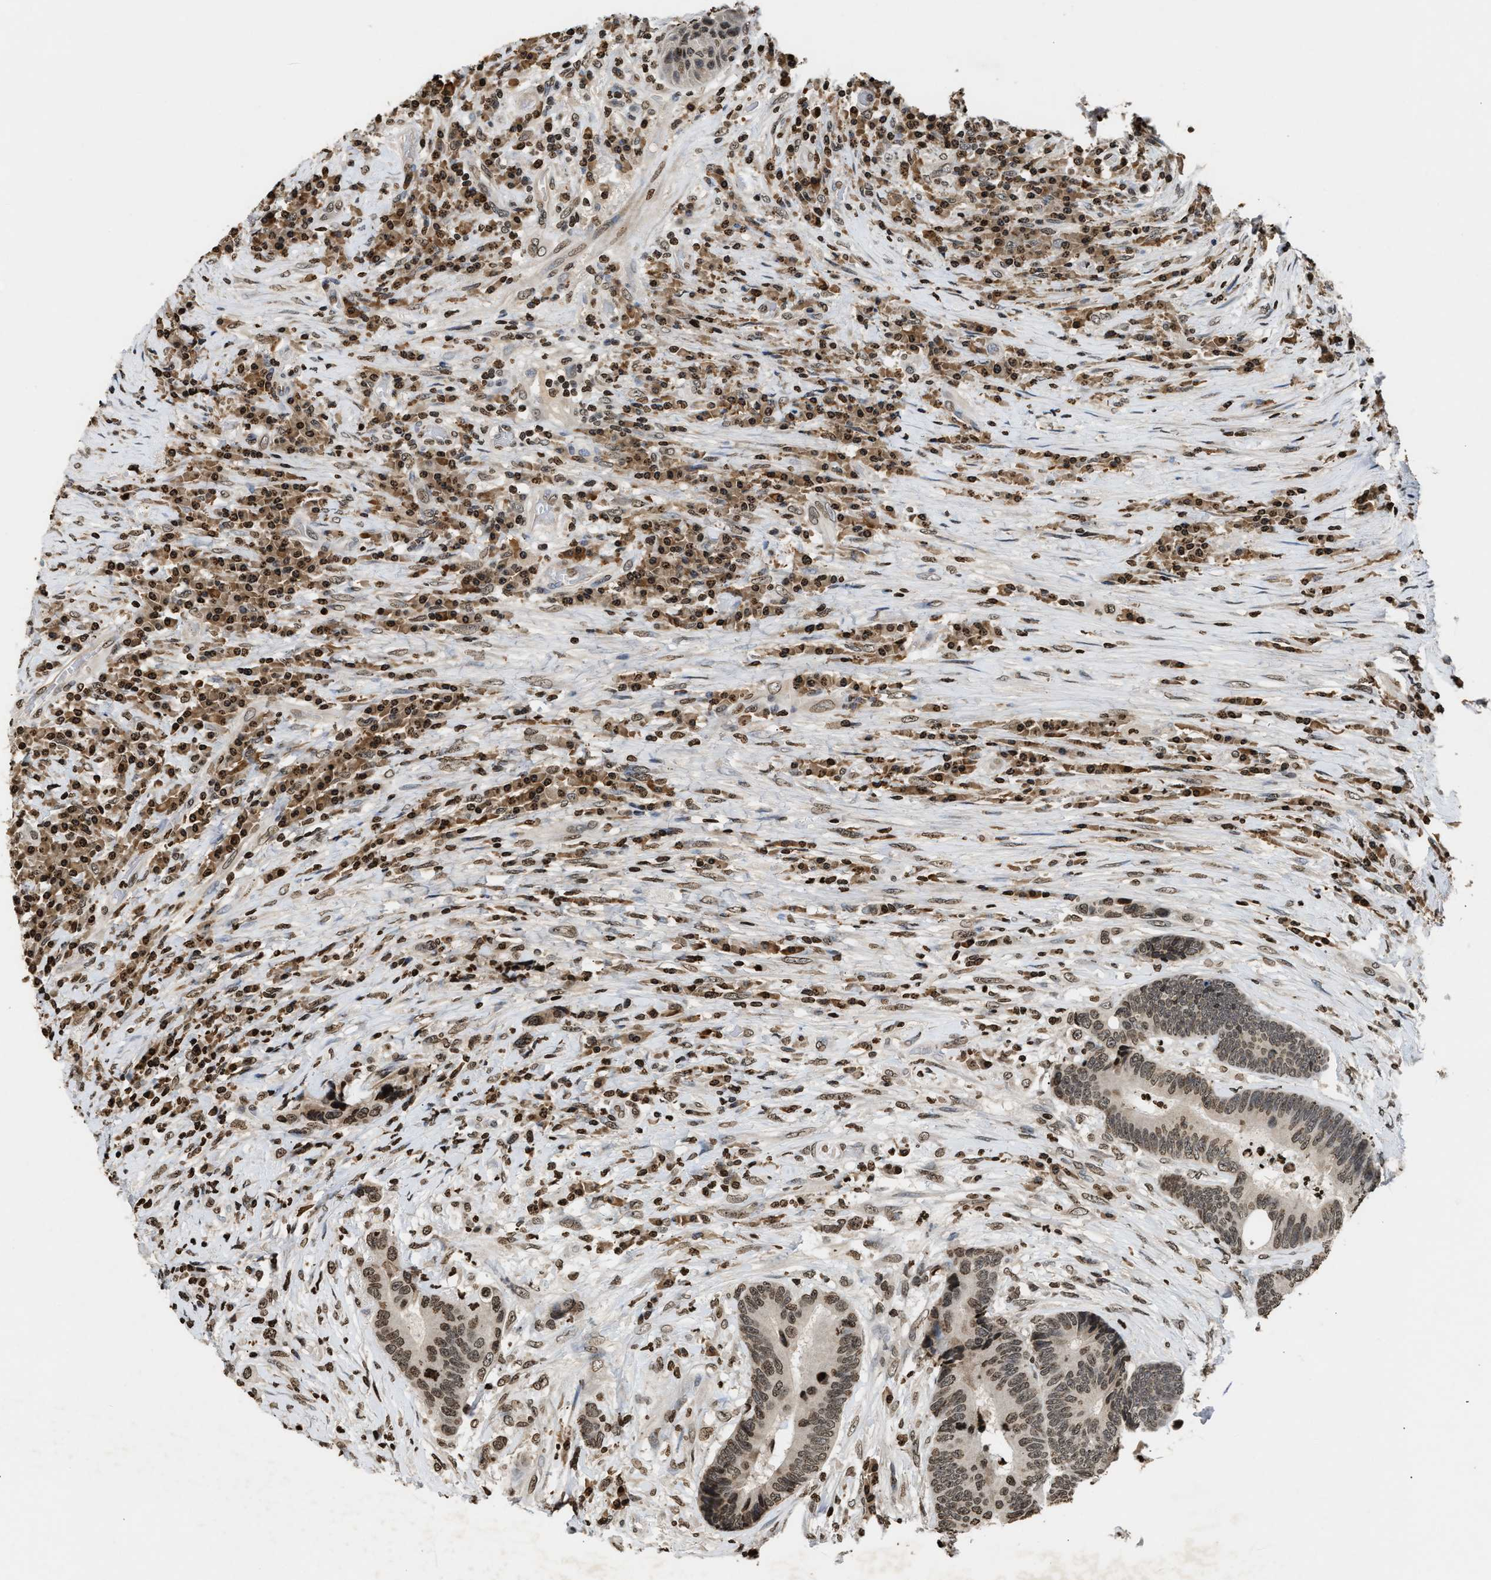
{"staining": {"intensity": "moderate", "quantity": ">75%", "location": "nuclear"}, "tissue": "colorectal cancer", "cell_type": "Tumor cells", "image_type": "cancer", "snomed": [{"axis": "morphology", "description": "Adenocarcinoma, NOS"}, {"axis": "topography", "description": "Rectum"}, {"axis": "topography", "description": "Anal"}], "caption": "Colorectal adenocarcinoma stained for a protein (brown) reveals moderate nuclear positive positivity in about >75% of tumor cells.", "gene": "DNASE1L3", "patient": {"sex": "female", "age": 89}}